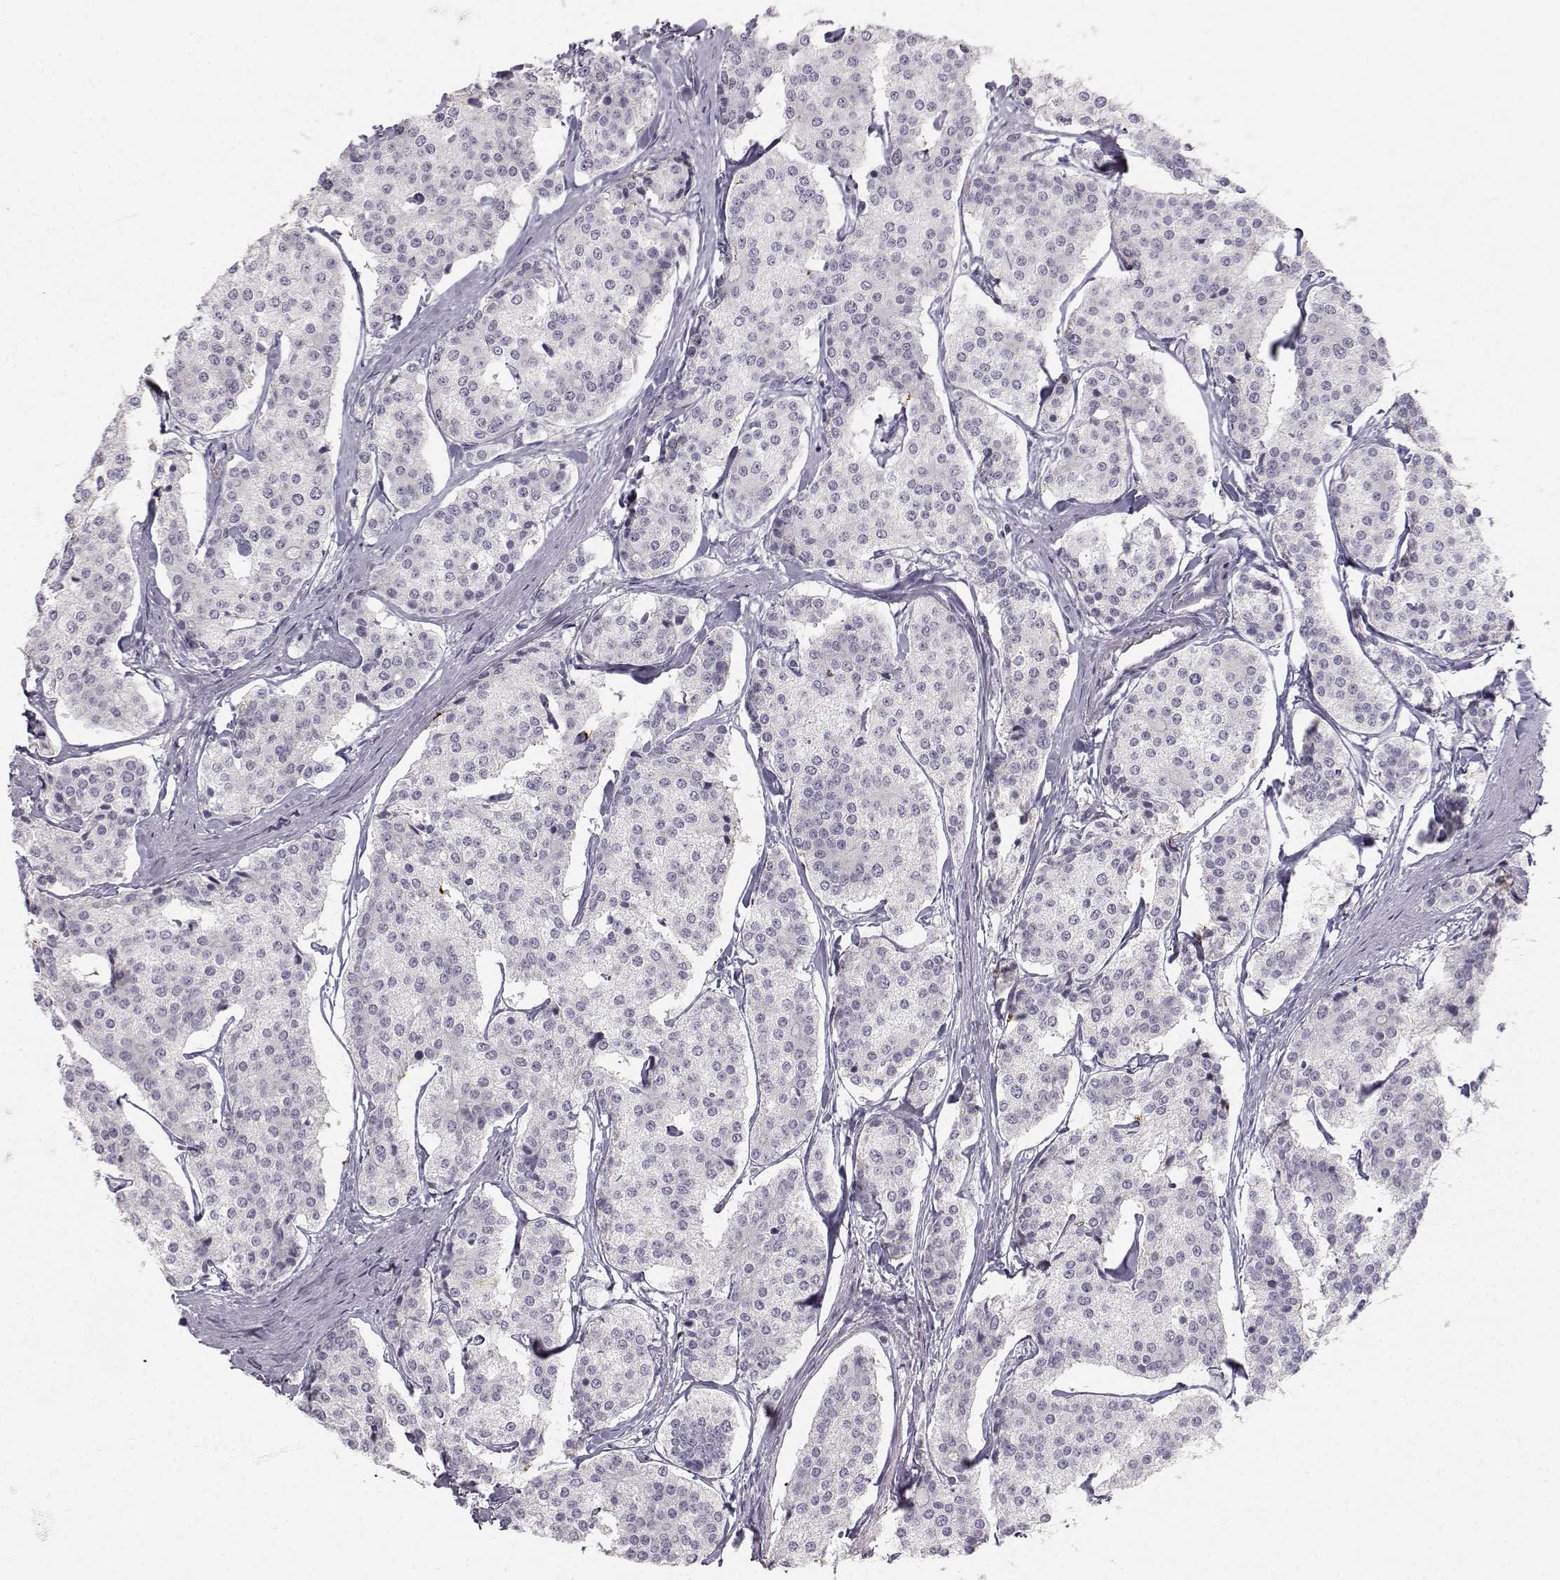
{"staining": {"intensity": "weak", "quantity": "<25%", "location": "cytoplasmic/membranous"}, "tissue": "carcinoid", "cell_type": "Tumor cells", "image_type": "cancer", "snomed": [{"axis": "morphology", "description": "Carcinoid, malignant, NOS"}, {"axis": "topography", "description": "Small intestine"}], "caption": "There is no significant staining in tumor cells of carcinoid.", "gene": "ZNF185", "patient": {"sex": "female", "age": 65}}